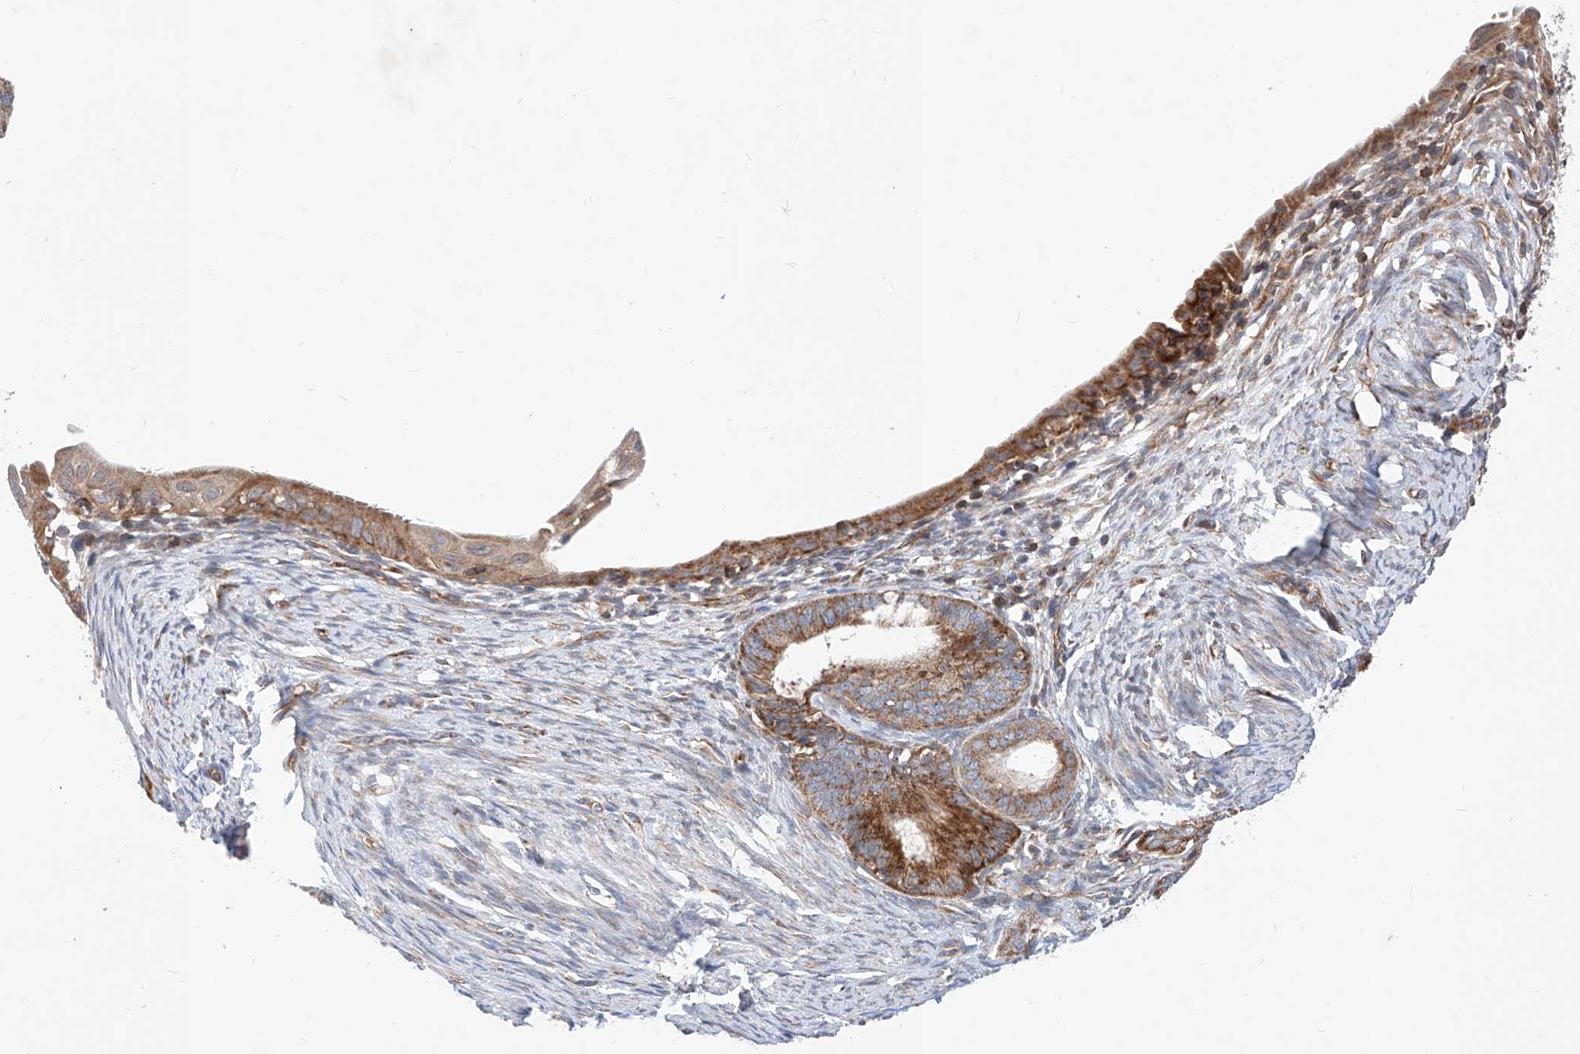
{"staining": {"intensity": "moderate", "quantity": ">75%", "location": "cytoplasmic/membranous"}, "tissue": "endometrial cancer", "cell_type": "Tumor cells", "image_type": "cancer", "snomed": [{"axis": "morphology", "description": "Adenocarcinoma, NOS"}, {"axis": "topography", "description": "Endometrium"}], "caption": "Human endometrial adenocarcinoma stained with a brown dye exhibits moderate cytoplasmic/membranous positive expression in about >75% of tumor cells.", "gene": "NR1D1", "patient": {"sex": "female", "age": 51}}